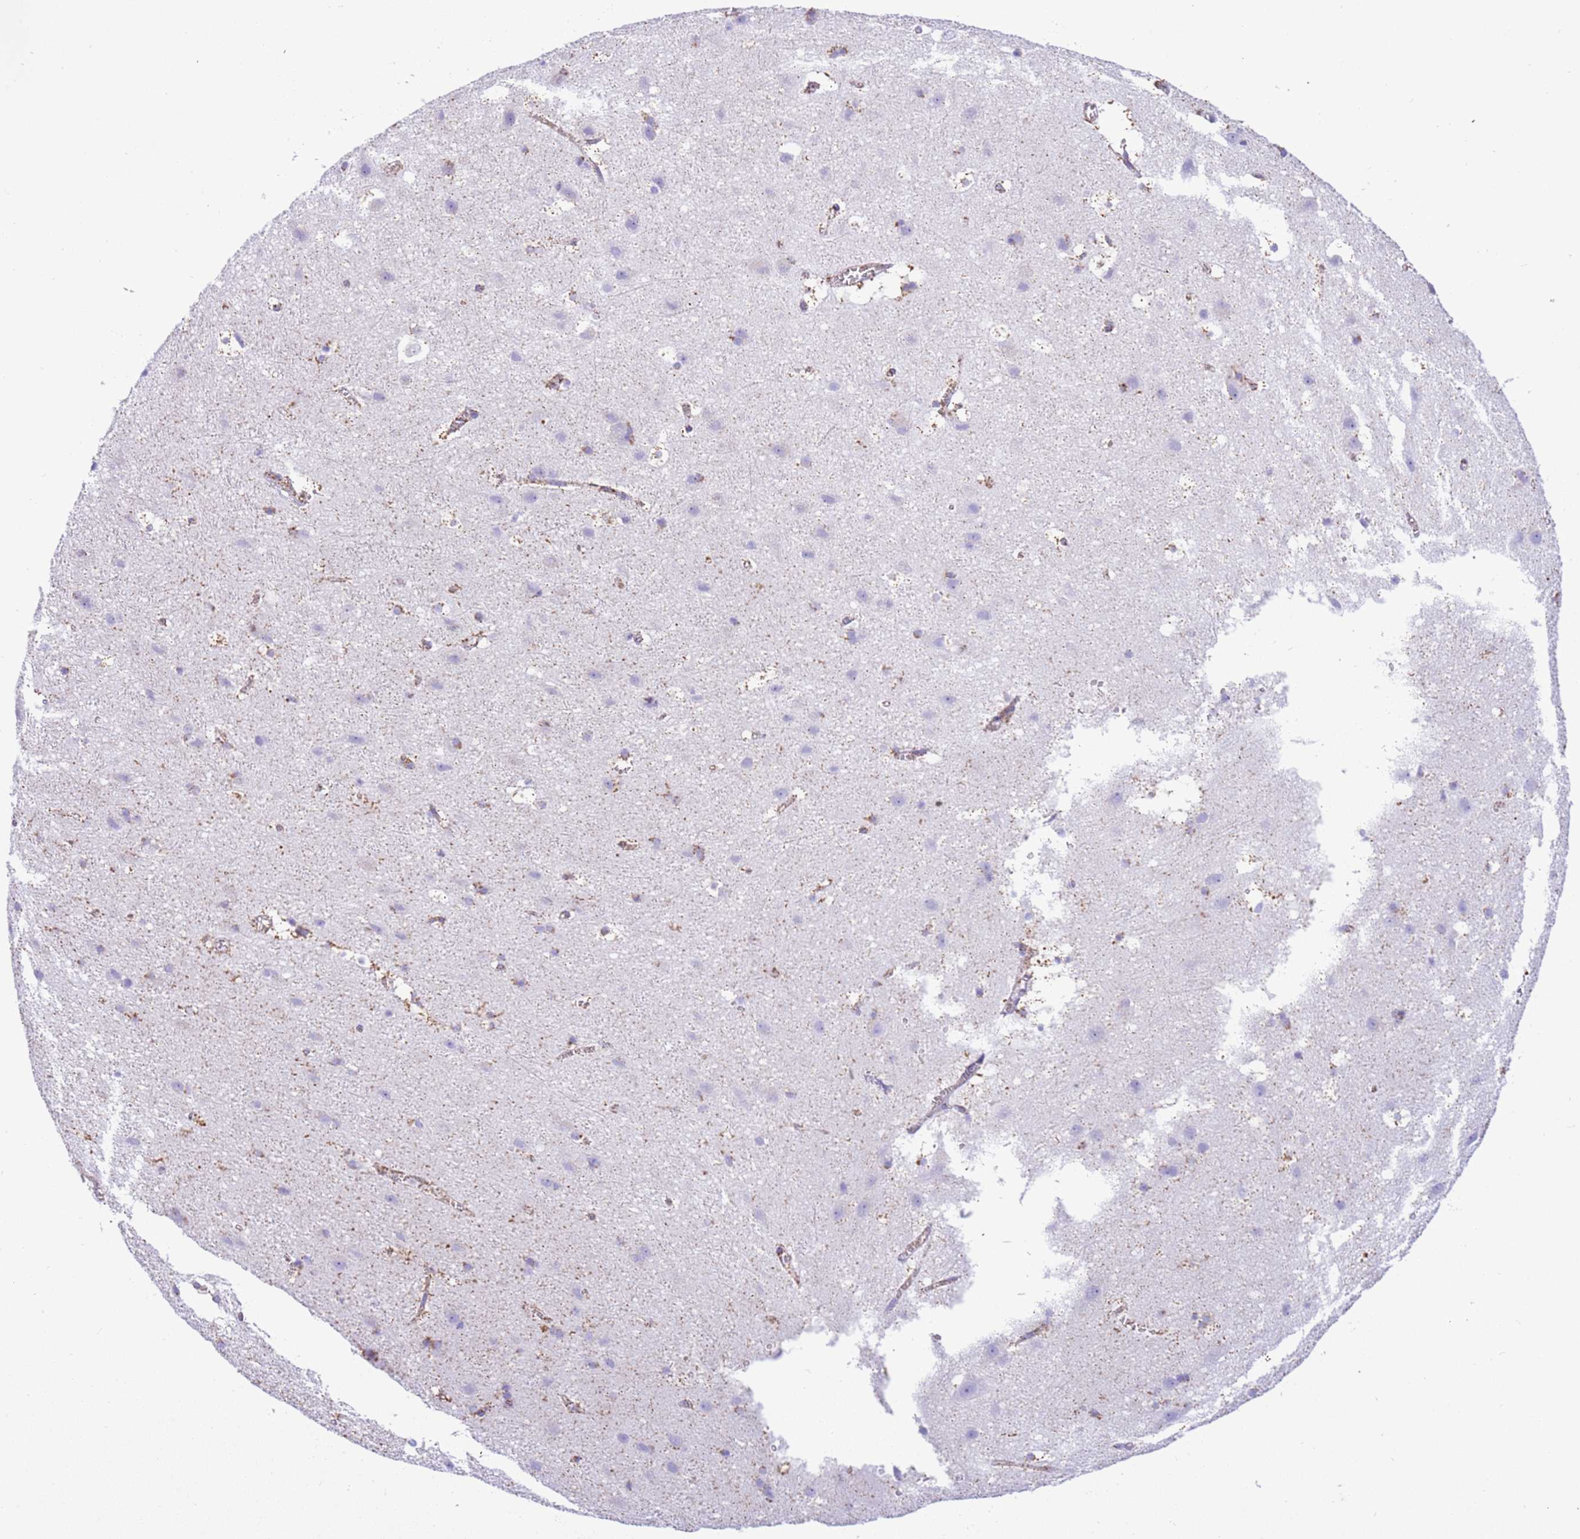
{"staining": {"intensity": "weak", "quantity": "25%-75%", "location": "cytoplasmic/membranous"}, "tissue": "cerebral cortex", "cell_type": "Endothelial cells", "image_type": "normal", "snomed": [{"axis": "morphology", "description": "Normal tissue, NOS"}, {"axis": "topography", "description": "Cerebral cortex"}], "caption": "Immunohistochemical staining of unremarkable cerebral cortex exhibits low levels of weak cytoplasmic/membranous positivity in about 25%-75% of endothelial cells.", "gene": "SUCLG2", "patient": {"sex": "male", "age": 54}}